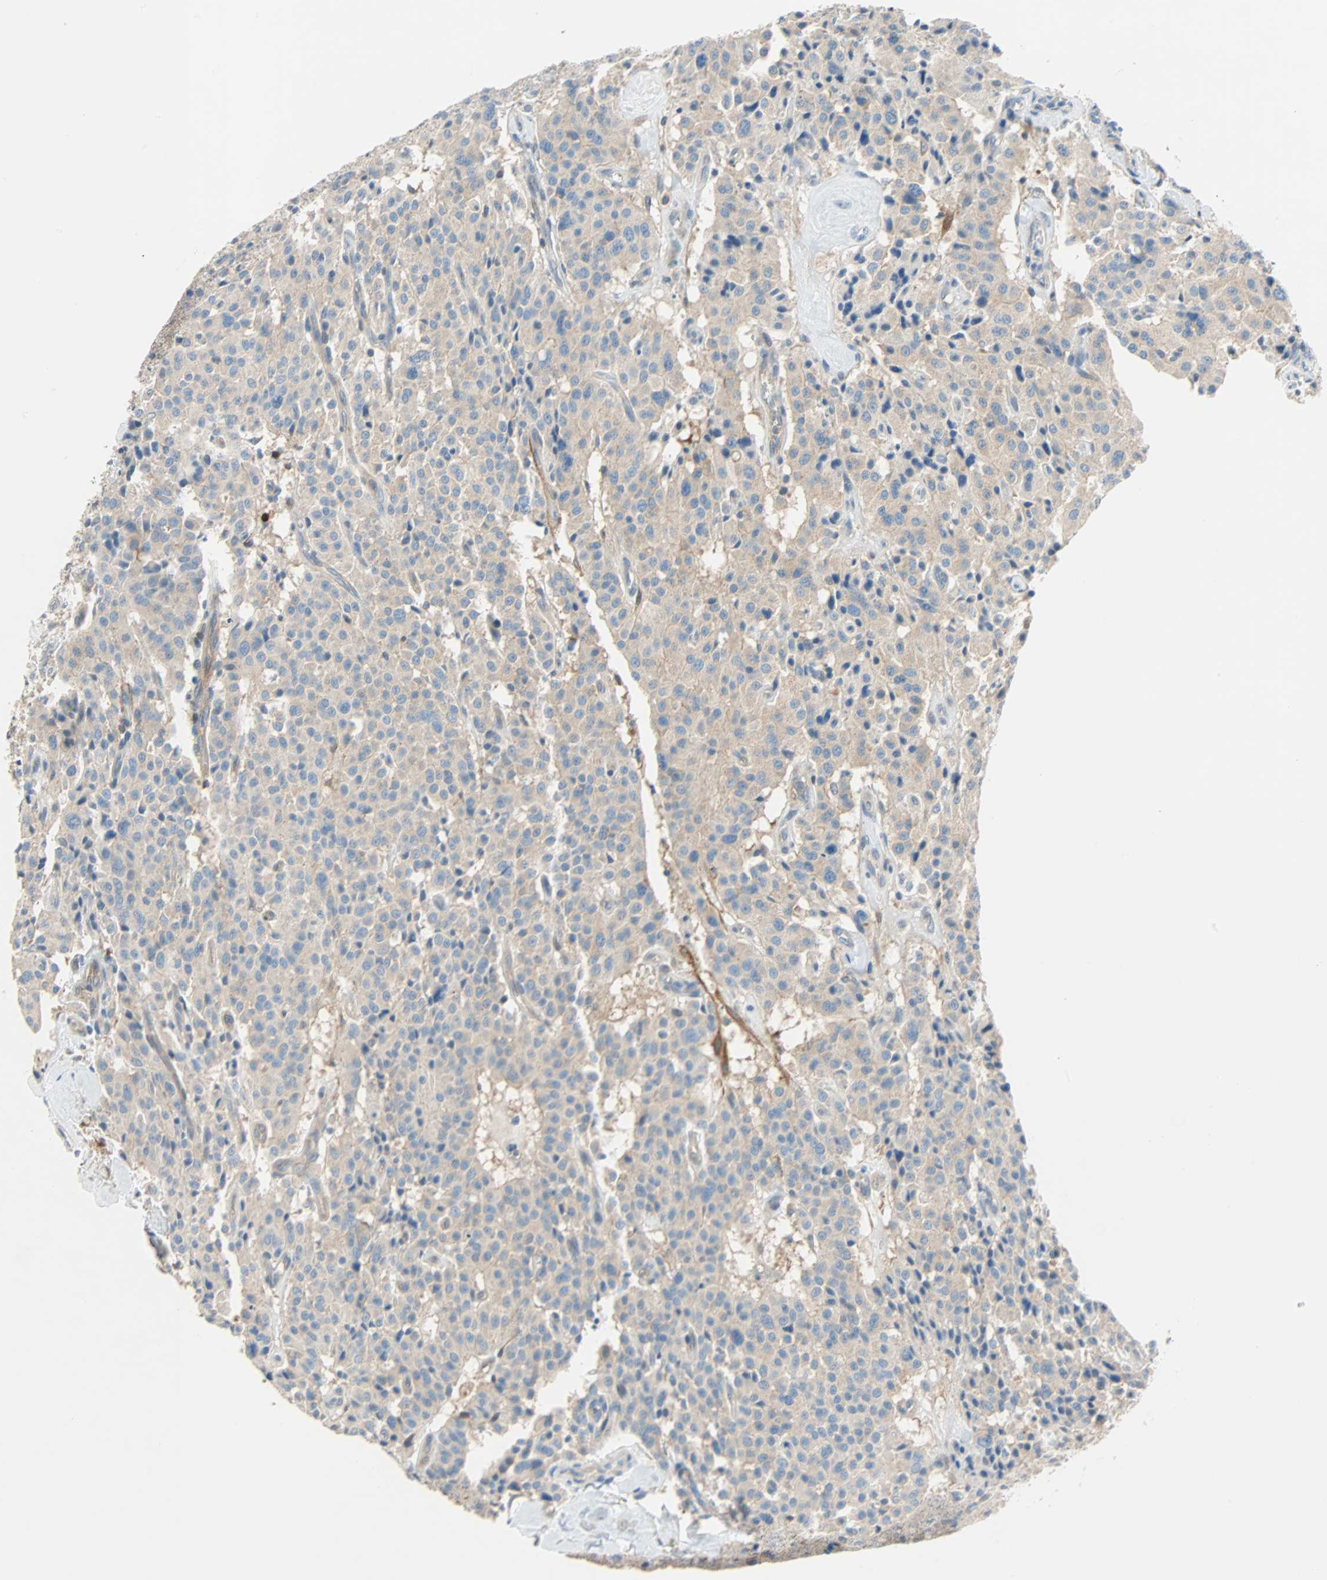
{"staining": {"intensity": "weak", "quantity": ">75%", "location": "cytoplasmic/membranous"}, "tissue": "carcinoid", "cell_type": "Tumor cells", "image_type": "cancer", "snomed": [{"axis": "morphology", "description": "Carcinoid, malignant, NOS"}, {"axis": "topography", "description": "Lung"}], "caption": "A histopathology image showing weak cytoplasmic/membranous positivity in about >75% of tumor cells in malignant carcinoid, as visualized by brown immunohistochemical staining.", "gene": "TNFRSF12A", "patient": {"sex": "male", "age": 30}}